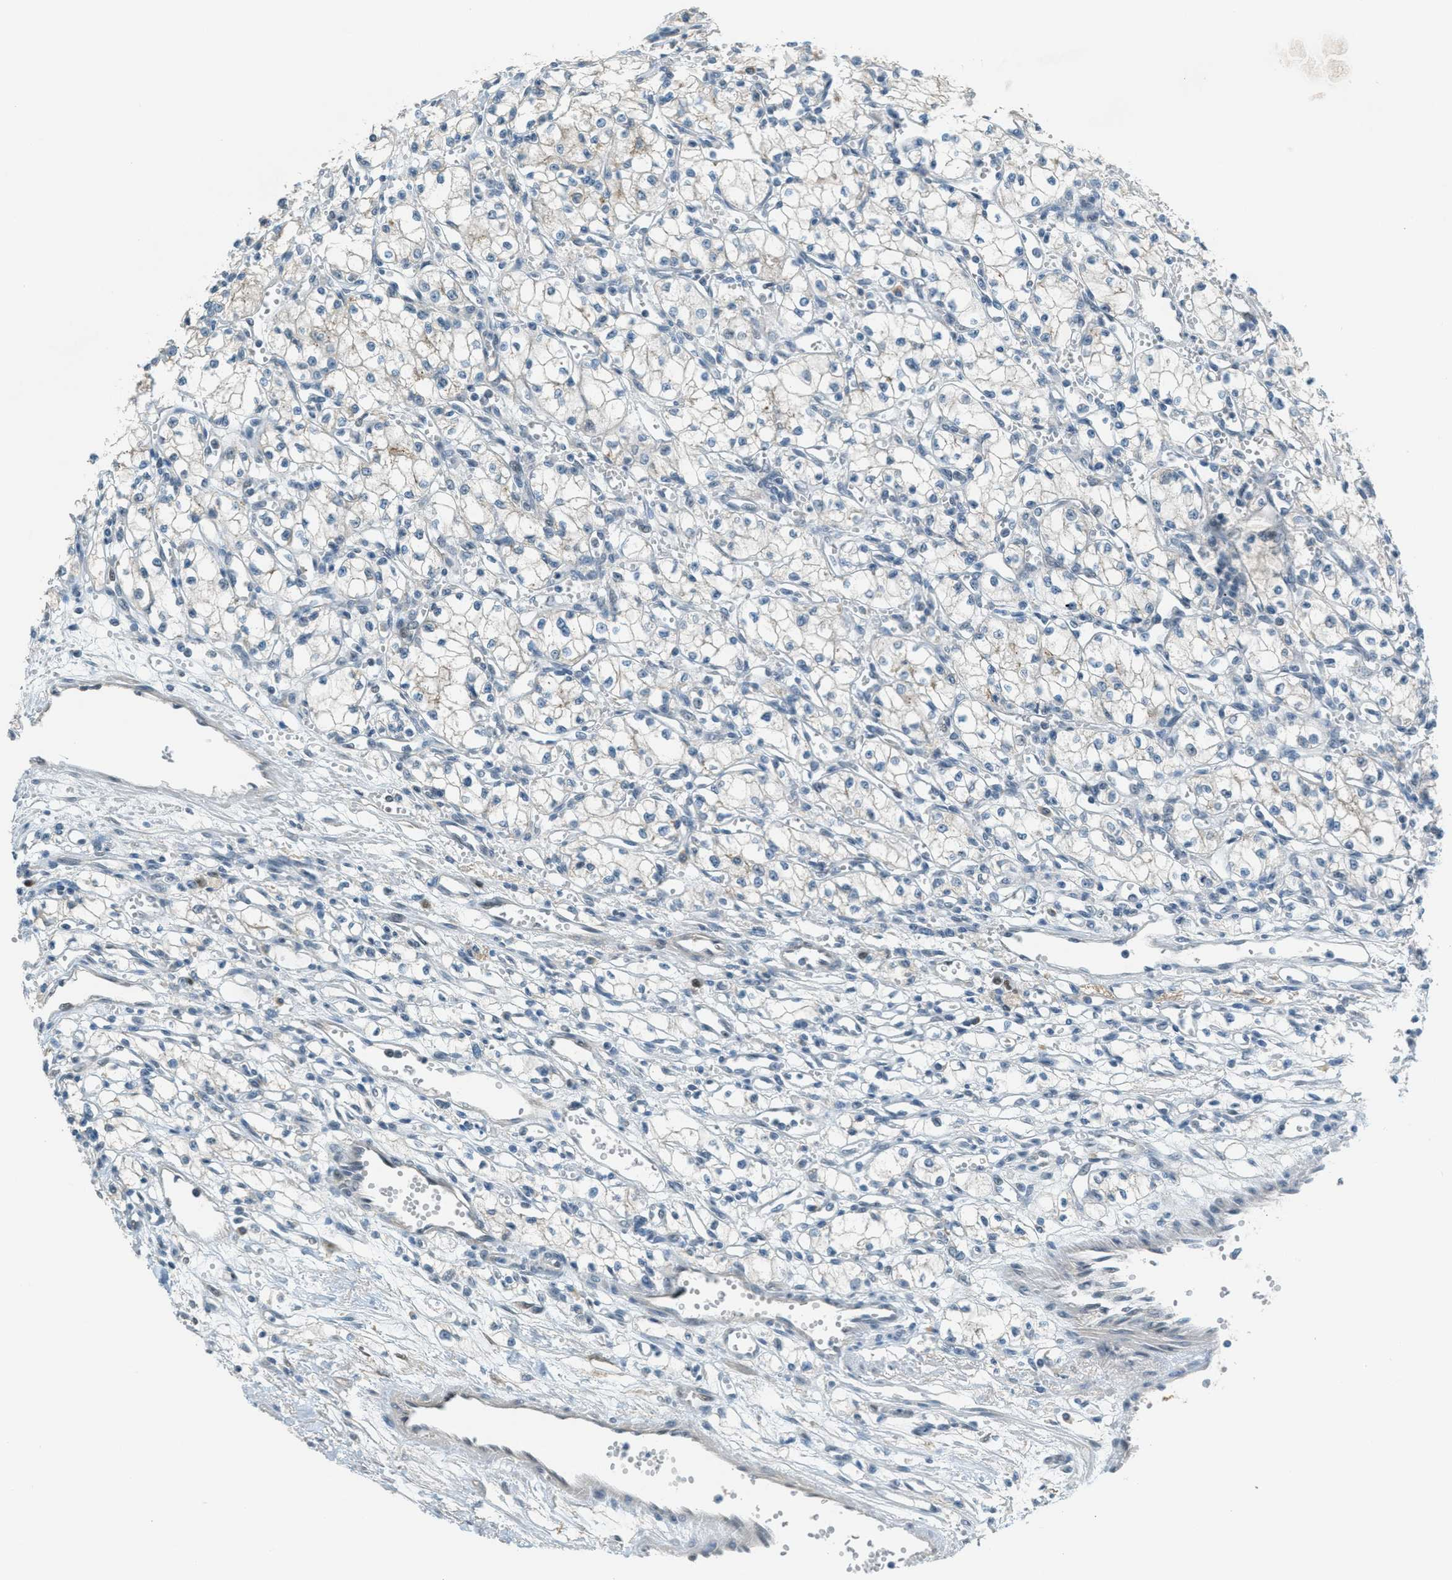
{"staining": {"intensity": "negative", "quantity": "none", "location": "none"}, "tissue": "renal cancer", "cell_type": "Tumor cells", "image_type": "cancer", "snomed": [{"axis": "morphology", "description": "Normal tissue, NOS"}, {"axis": "morphology", "description": "Adenocarcinoma, NOS"}, {"axis": "topography", "description": "Kidney"}], "caption": "The histopathology image displays no staining of tumor cells in renal adenocarcinoma.", "gene": "TCF3", "patient": {"sex": "male", "age": 59}}